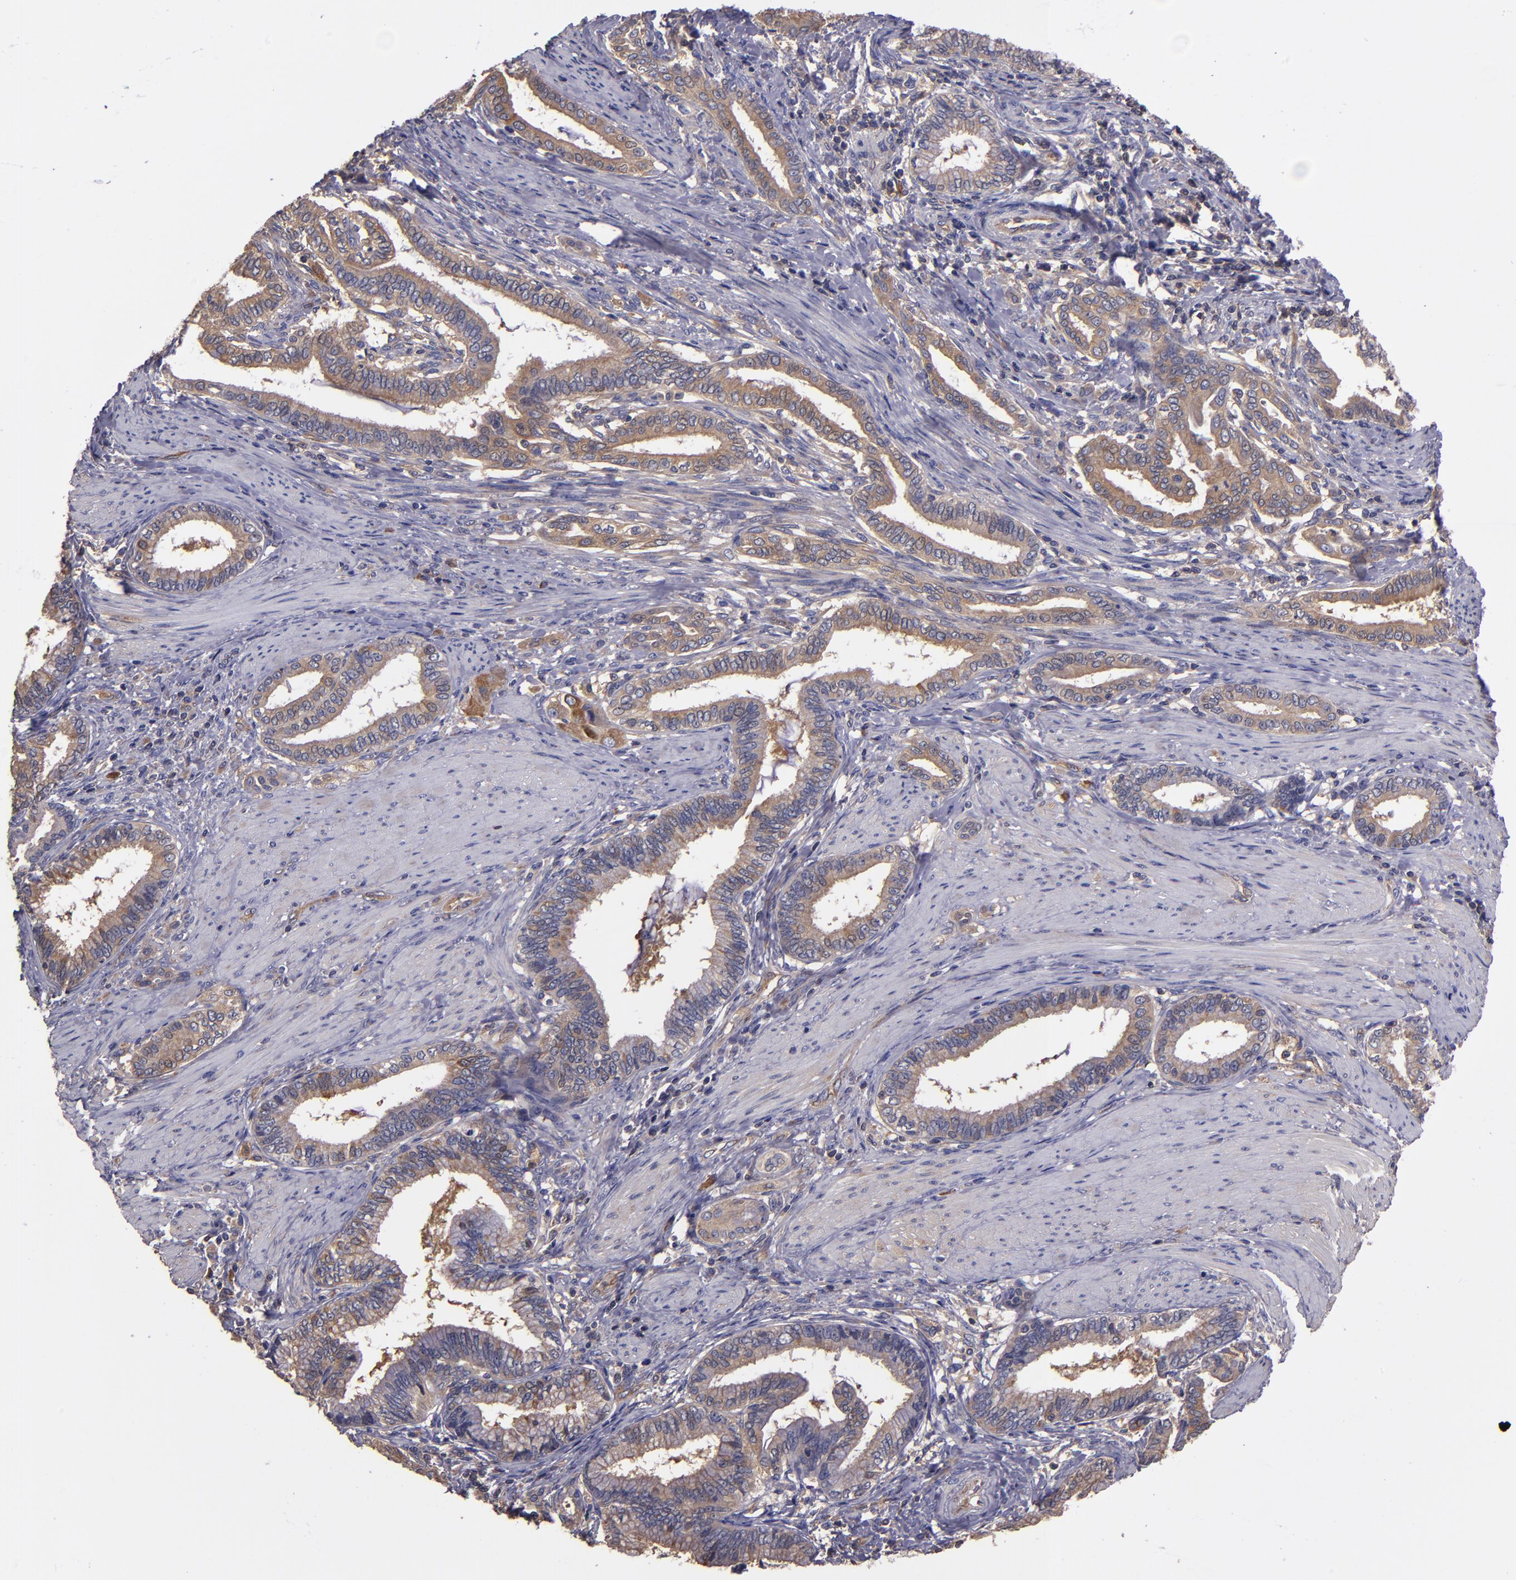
{"staining": {"intensity": "moderate", "quantity": "25%-75%", "location": "cytoplasmic/membranous"}, "tissue": "pancreatic cancer", "cell_type": "Tumor cells", "image_type": "cancer", "snomed": [{"axis": "morphology", "description": "Adenocarcinoma, NOS"}, {"axis": "topography", "description": "Pancreas"}], "caption": "Brown immunohistochemical staining in human pancreatic cancer (adenocarcinoma) exhibits moderate cytoplasmic/membranous staining in about 25%-75% of tumor cells.", "gene": "CARS1", "patient": {"sex": "female", "age": 64}}